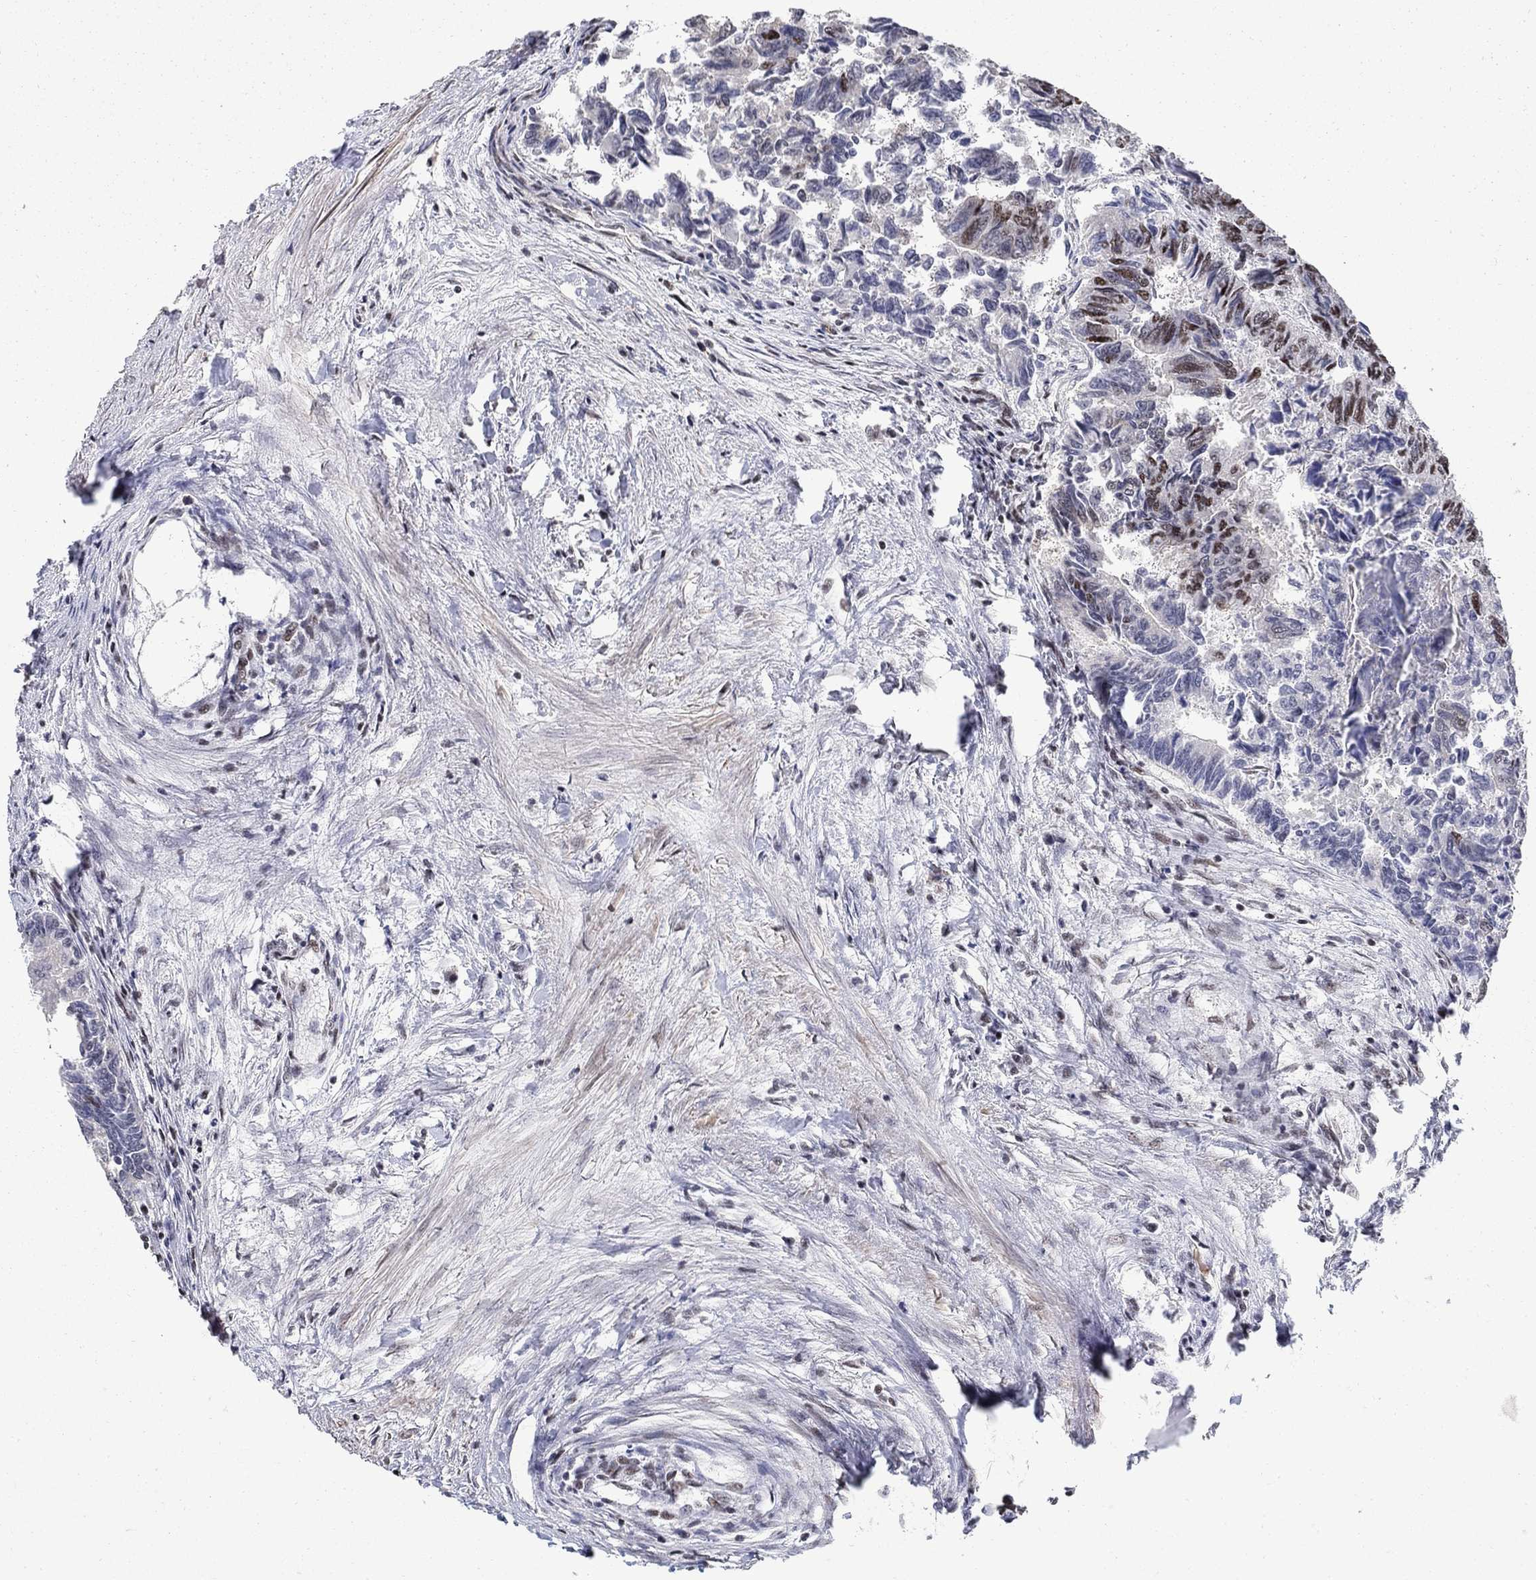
{"staining": {"intensity": "moderate", "quantity": "<25%", "location": "nuclear"}, "tissue": "colorectal cancer", "cell_type": "Tumor cells", "image_type": "cancer", "snomed": [{"axis": "morphology", "description": "Adenocarcinoma, NOS"}, {"axis": "topography", "description": "Colon"}], "caption": "Adenocarcinoma (colorectal) stained with DAB (3,3'-diaminobenzidine) immunohistochemistry demonstrates low levels of moderate nuclear expression in approximately <25% of tumor cells.", "gene": "PNISR", "patient": {"sex": "female", "age": 65}}